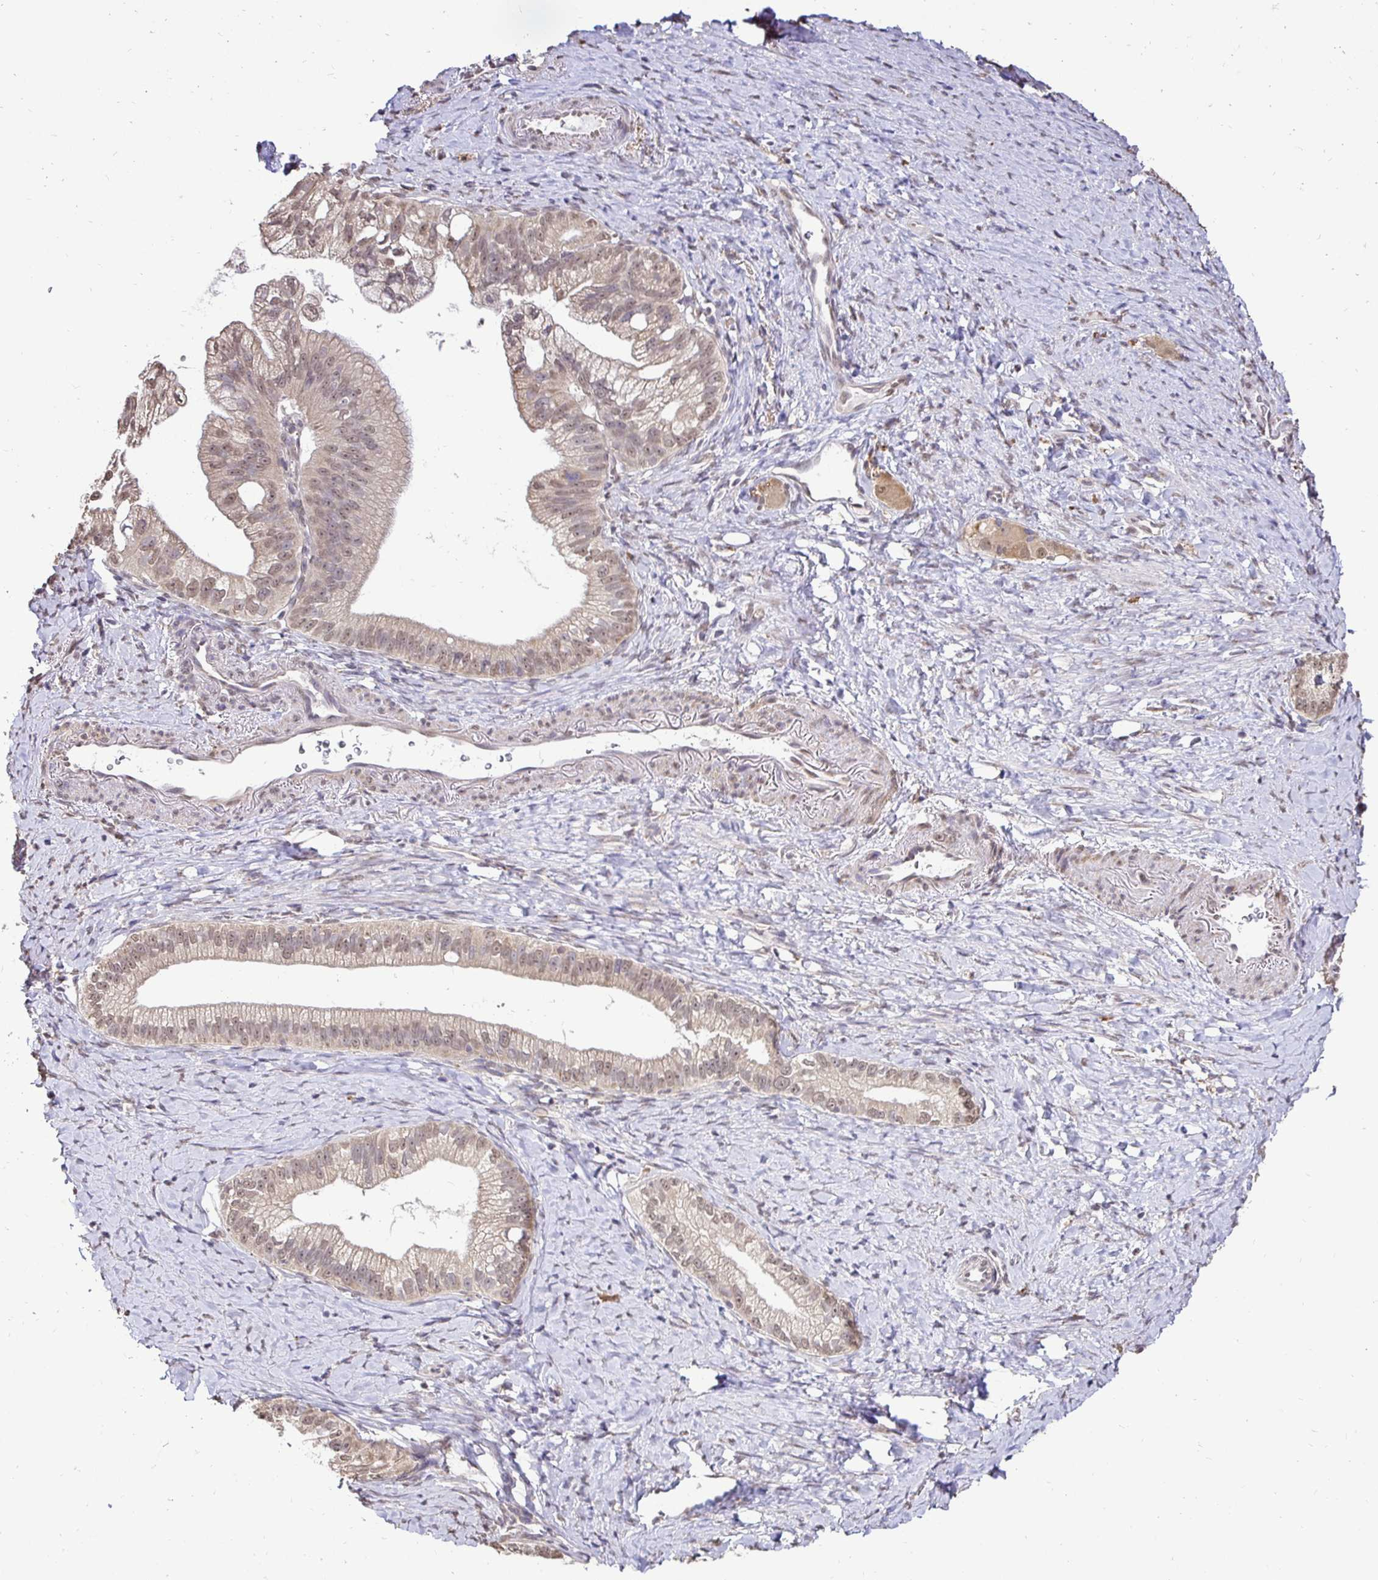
{"staining": {"intensity": "weak", "quantity": ">75%", "location": "cytoplasmic/membranous,nuclear"}, "tissue": "pancreatic cancer", "cell_type": "Tumor cells", "image_type": "cancer", "snomed": [{"axis": "morphology", "description": "Adenocarcinoma, NOS"}, {"axis": "topography", "description": "Pancreas"}], "caption": "About >75% of tumor cells in pancreatic adenocarcinoma display weak cytoplasmic/membranous and nuclear protein positivity as visualized by brown immunohistochemical staining.", "gene": "RHEBL1", "patient": {"sex": "male", "age": 70}}